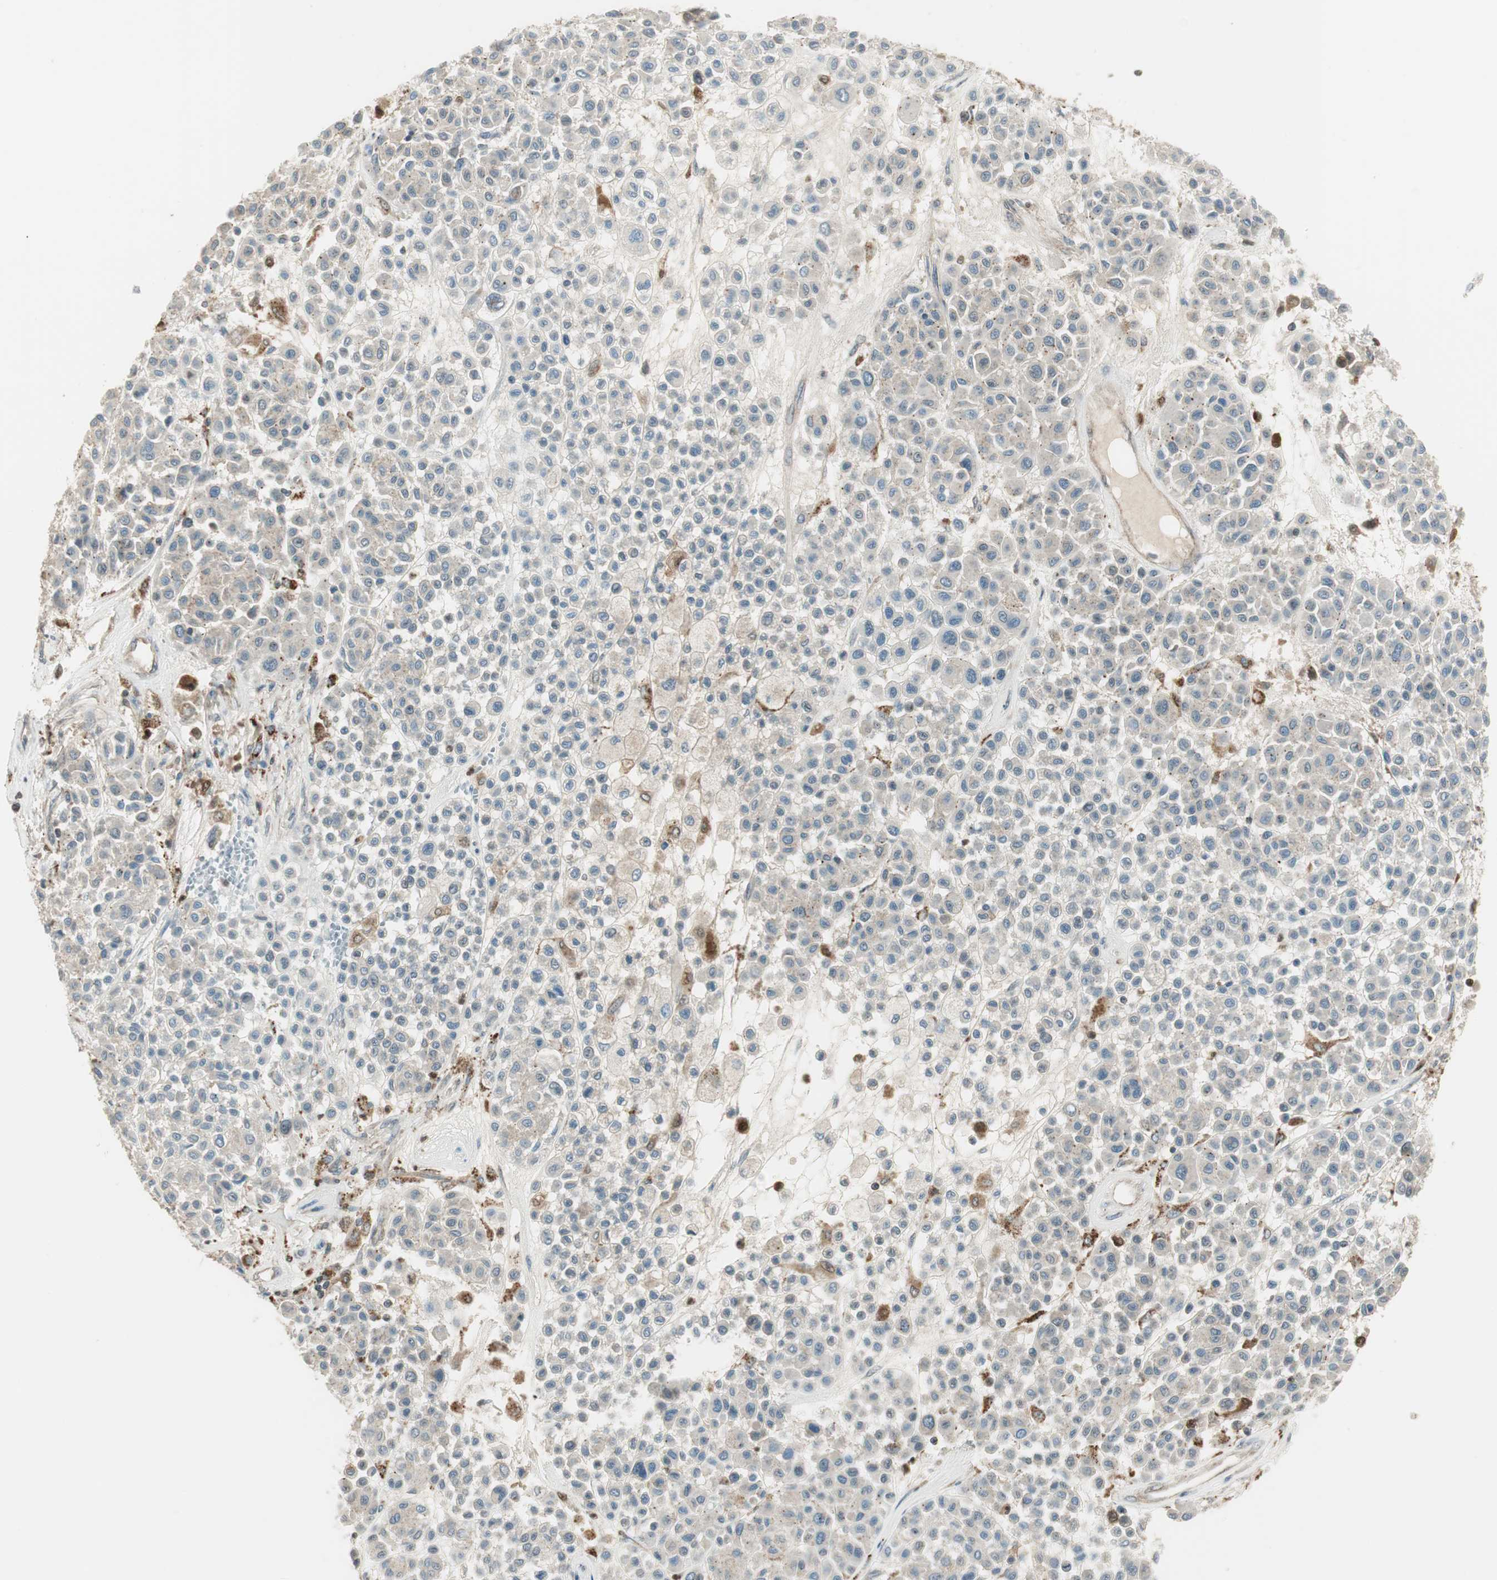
{"staining": {"intensity": "negative", "quantity": "none", "location": "none"}, "tissue": "melanoma", "cell_type": "Tumor cells", "image_type": "cancer", "snomed": [{"axis": "morphology", "description": "Malignant melanoma, Metastatic site"}, {"axis": "topography", "description": "Soft tissue"}], "caption": "Immunohistochemistry histopathology image of melanoma stained for a protein (brown), which shows no expression in tumor cells. The staining is performed using DAB (3,3'-diaminobenzidine) brown chromogen with nuclei counter-stained in using hematoxylin.", "gene": "LTA4H", "patient": {"sex": "male", "age": 41}}